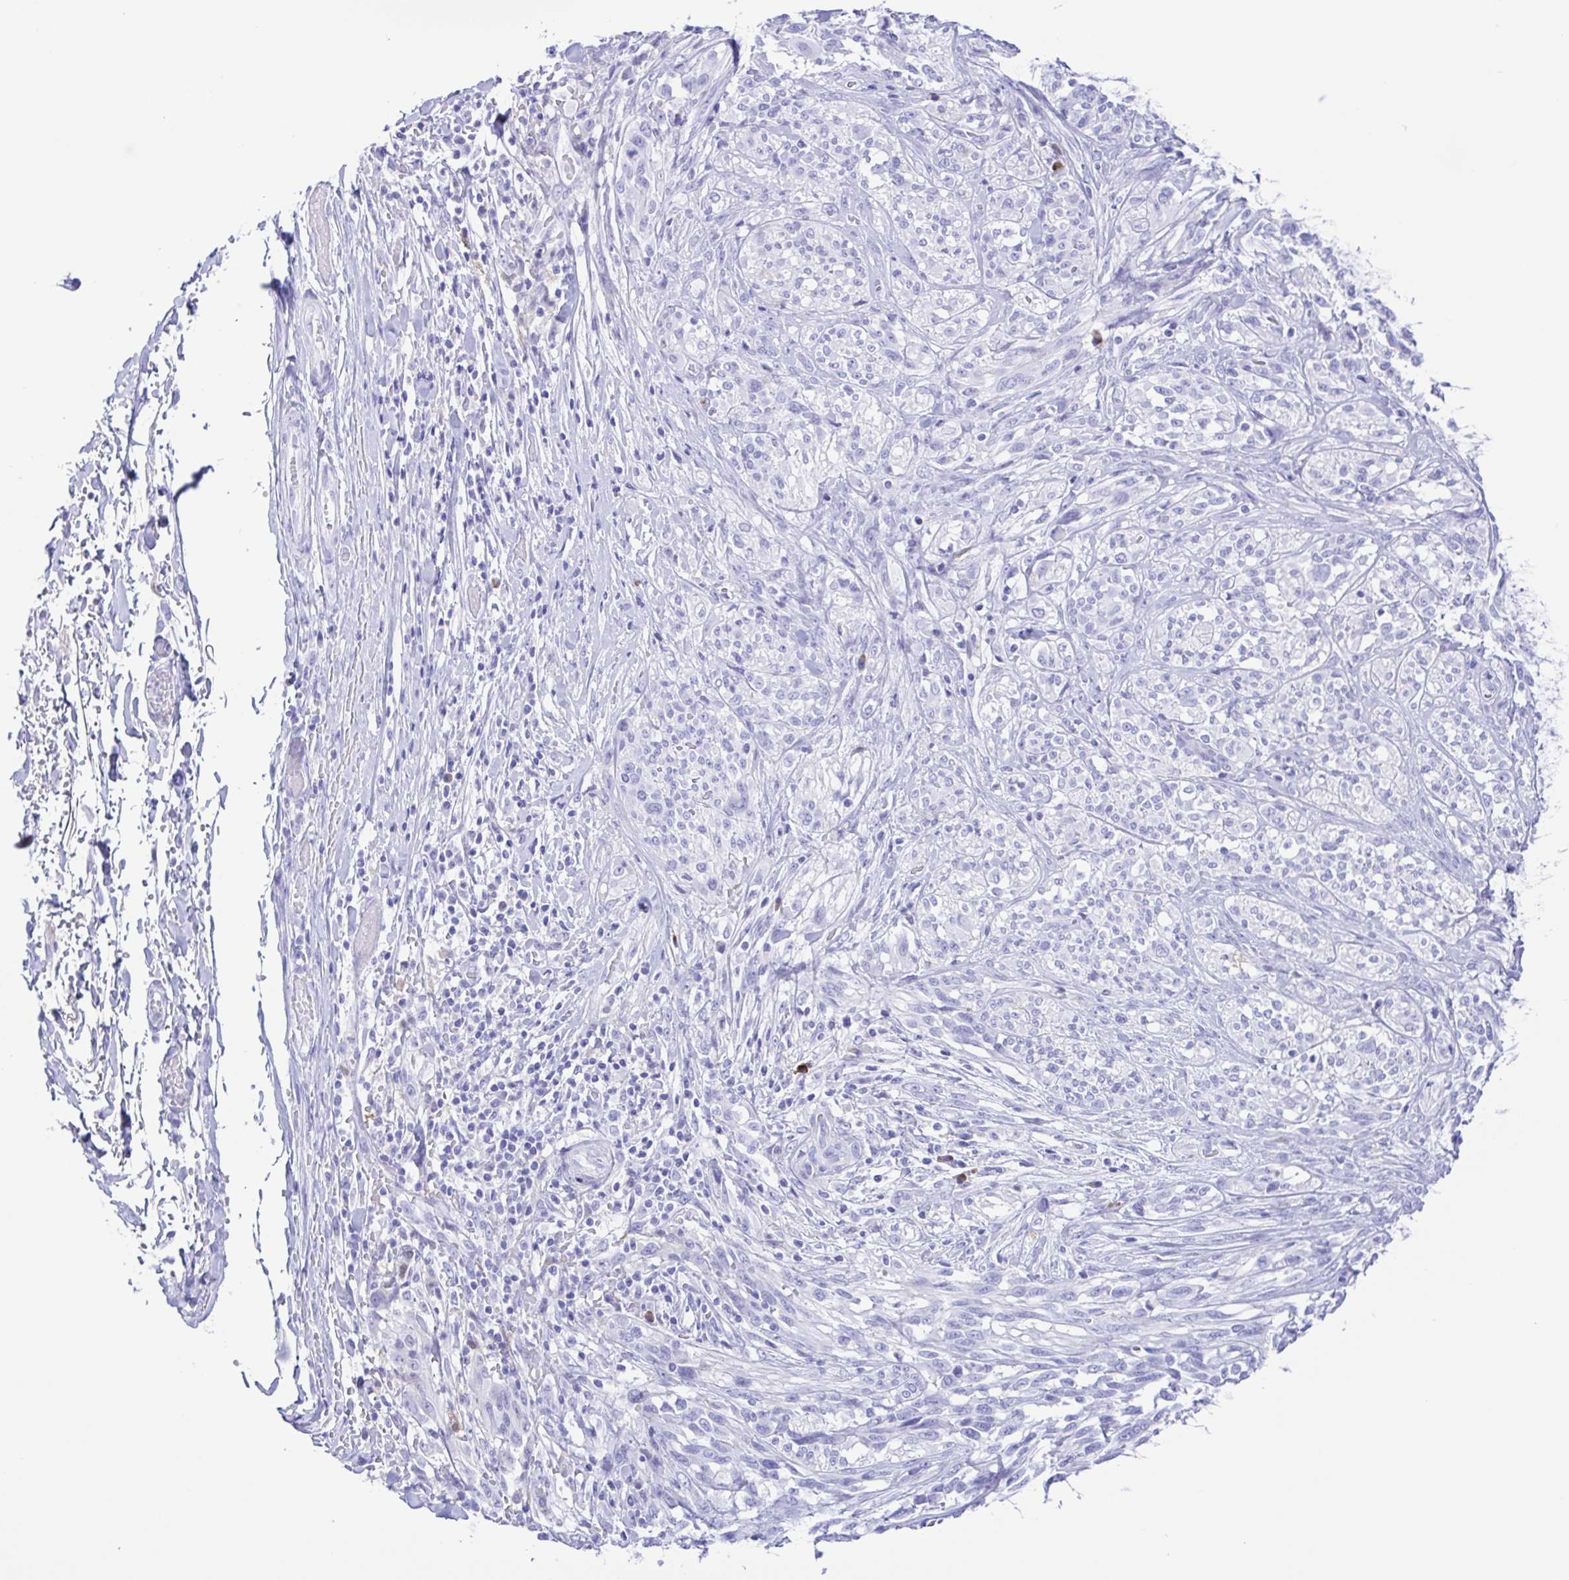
{"staining": {"intensity": "negative", "quantity": "none", "location": "none"}, "tissue": "melanoma", "cell_type": "Tumor cells", "image_type": "cancer", "snomed": [{"axis": "morphology", "description": "Malignant melanoma, NOS"}, {"axis": "topography", "description": "Skin"}], "caption": "This is a image of IHC staining of melanoma, which shows no staining in tumor cells.", "gene": "GPR17", "patient": {"sex": "female", "age": 91}}